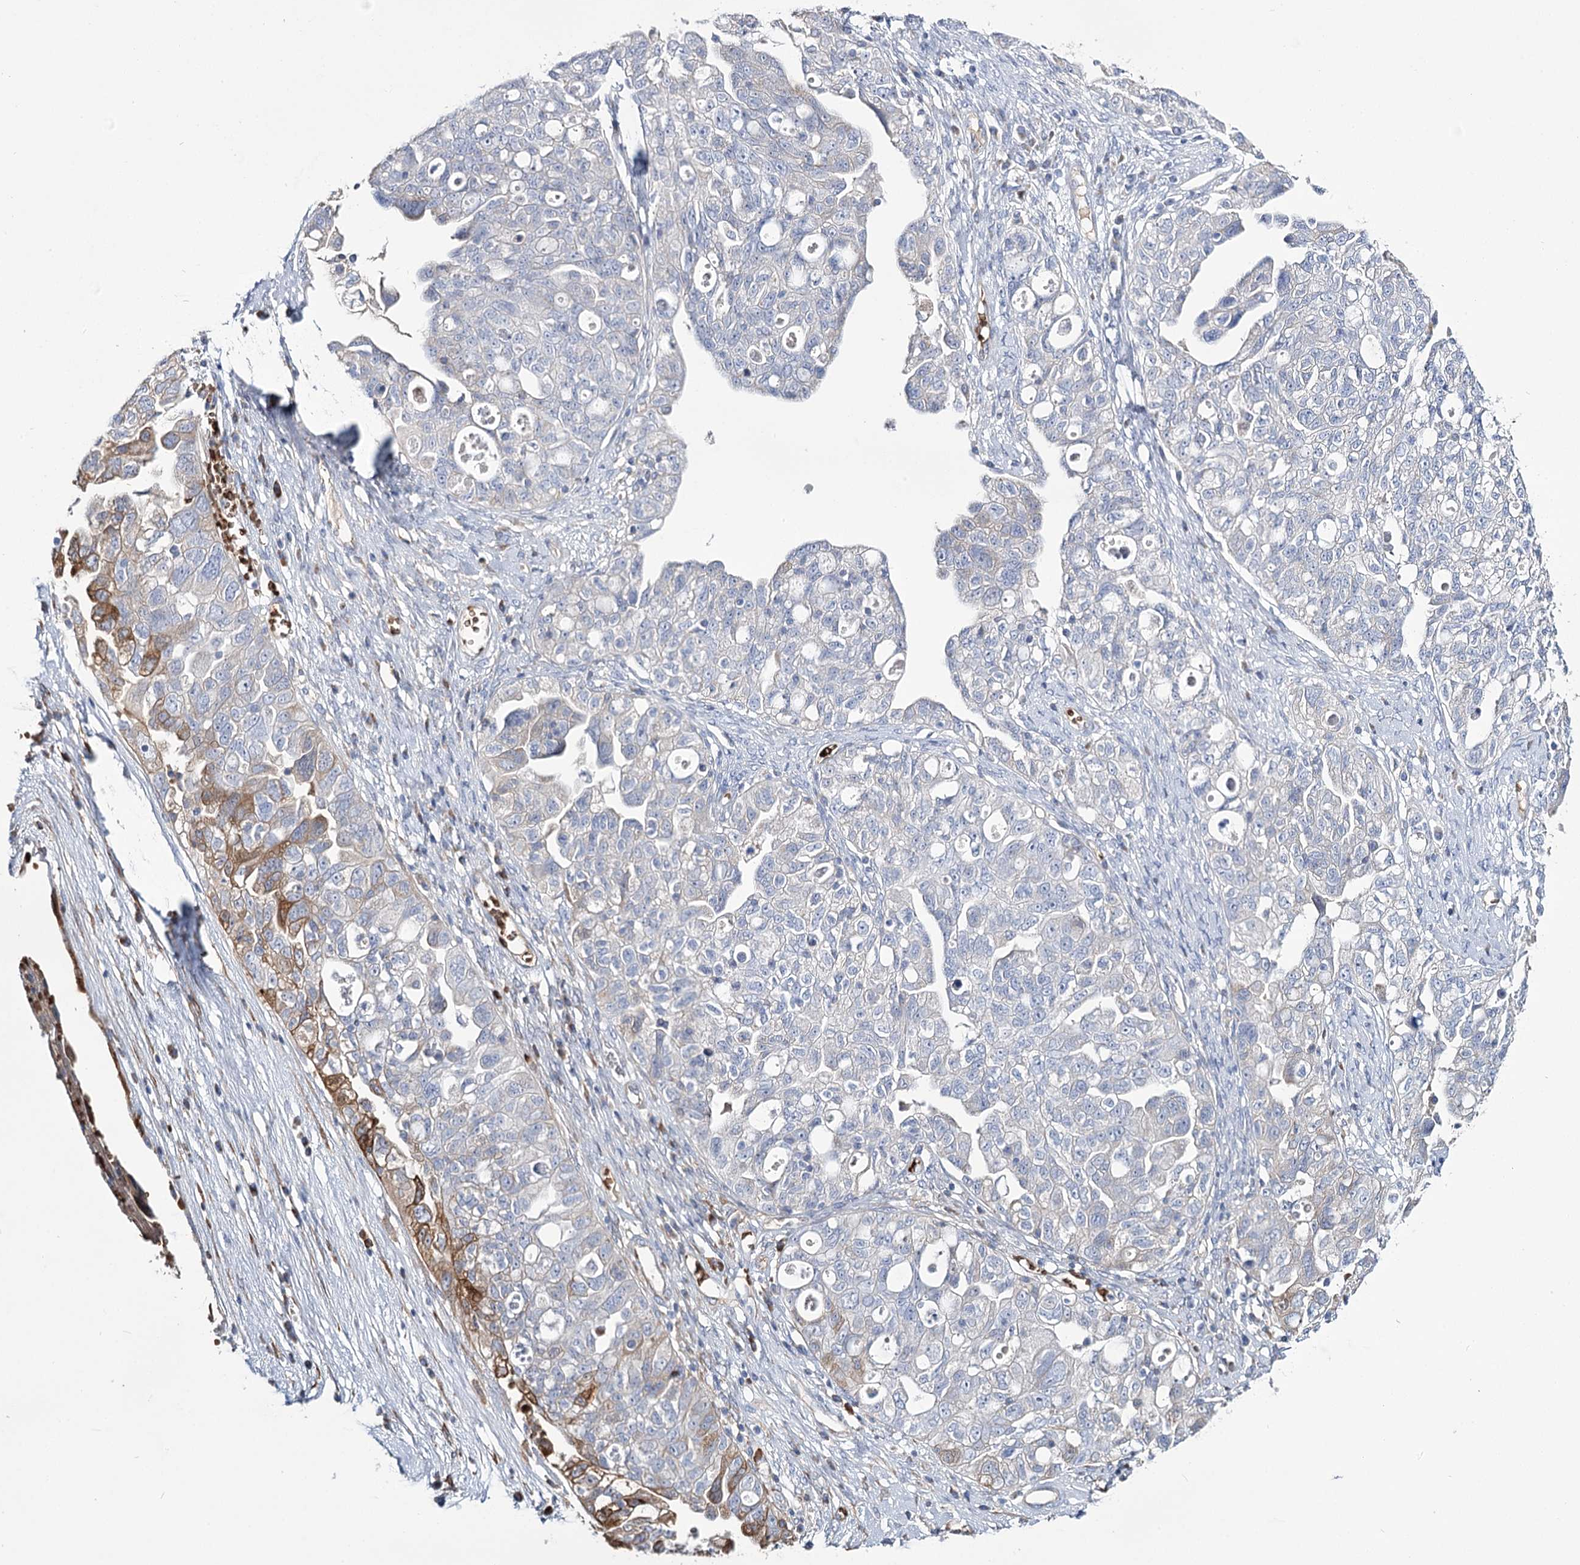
{"staining": {"intensity": "moderate", "quantity": "<25%", "location": "cytoplasmic/membranous"}, "tissue": "ovarian cancer", "cell_type": "Tumor cells", "image_type": "cancer", "snomed": [{"axis": "morphology", "description": "Carcinoma, NOS"}, {"axis": "morphology", "description": "Cystadenocarcinoma, serous, NOS"}, {"axis": "topography", "description": "Ovary"}], "caption": "A low amount of moderate cytoplasmic/membranous positivity is seen in approximately <25% of tumor cells in ovarian carcinoma tissue. Using DAB (brown) and hematoxylin (blue) stains, captured at high magnification using brightfield microscopy.", "gene": "GBF1", "patient": {"sex": "female", "age": 69}}